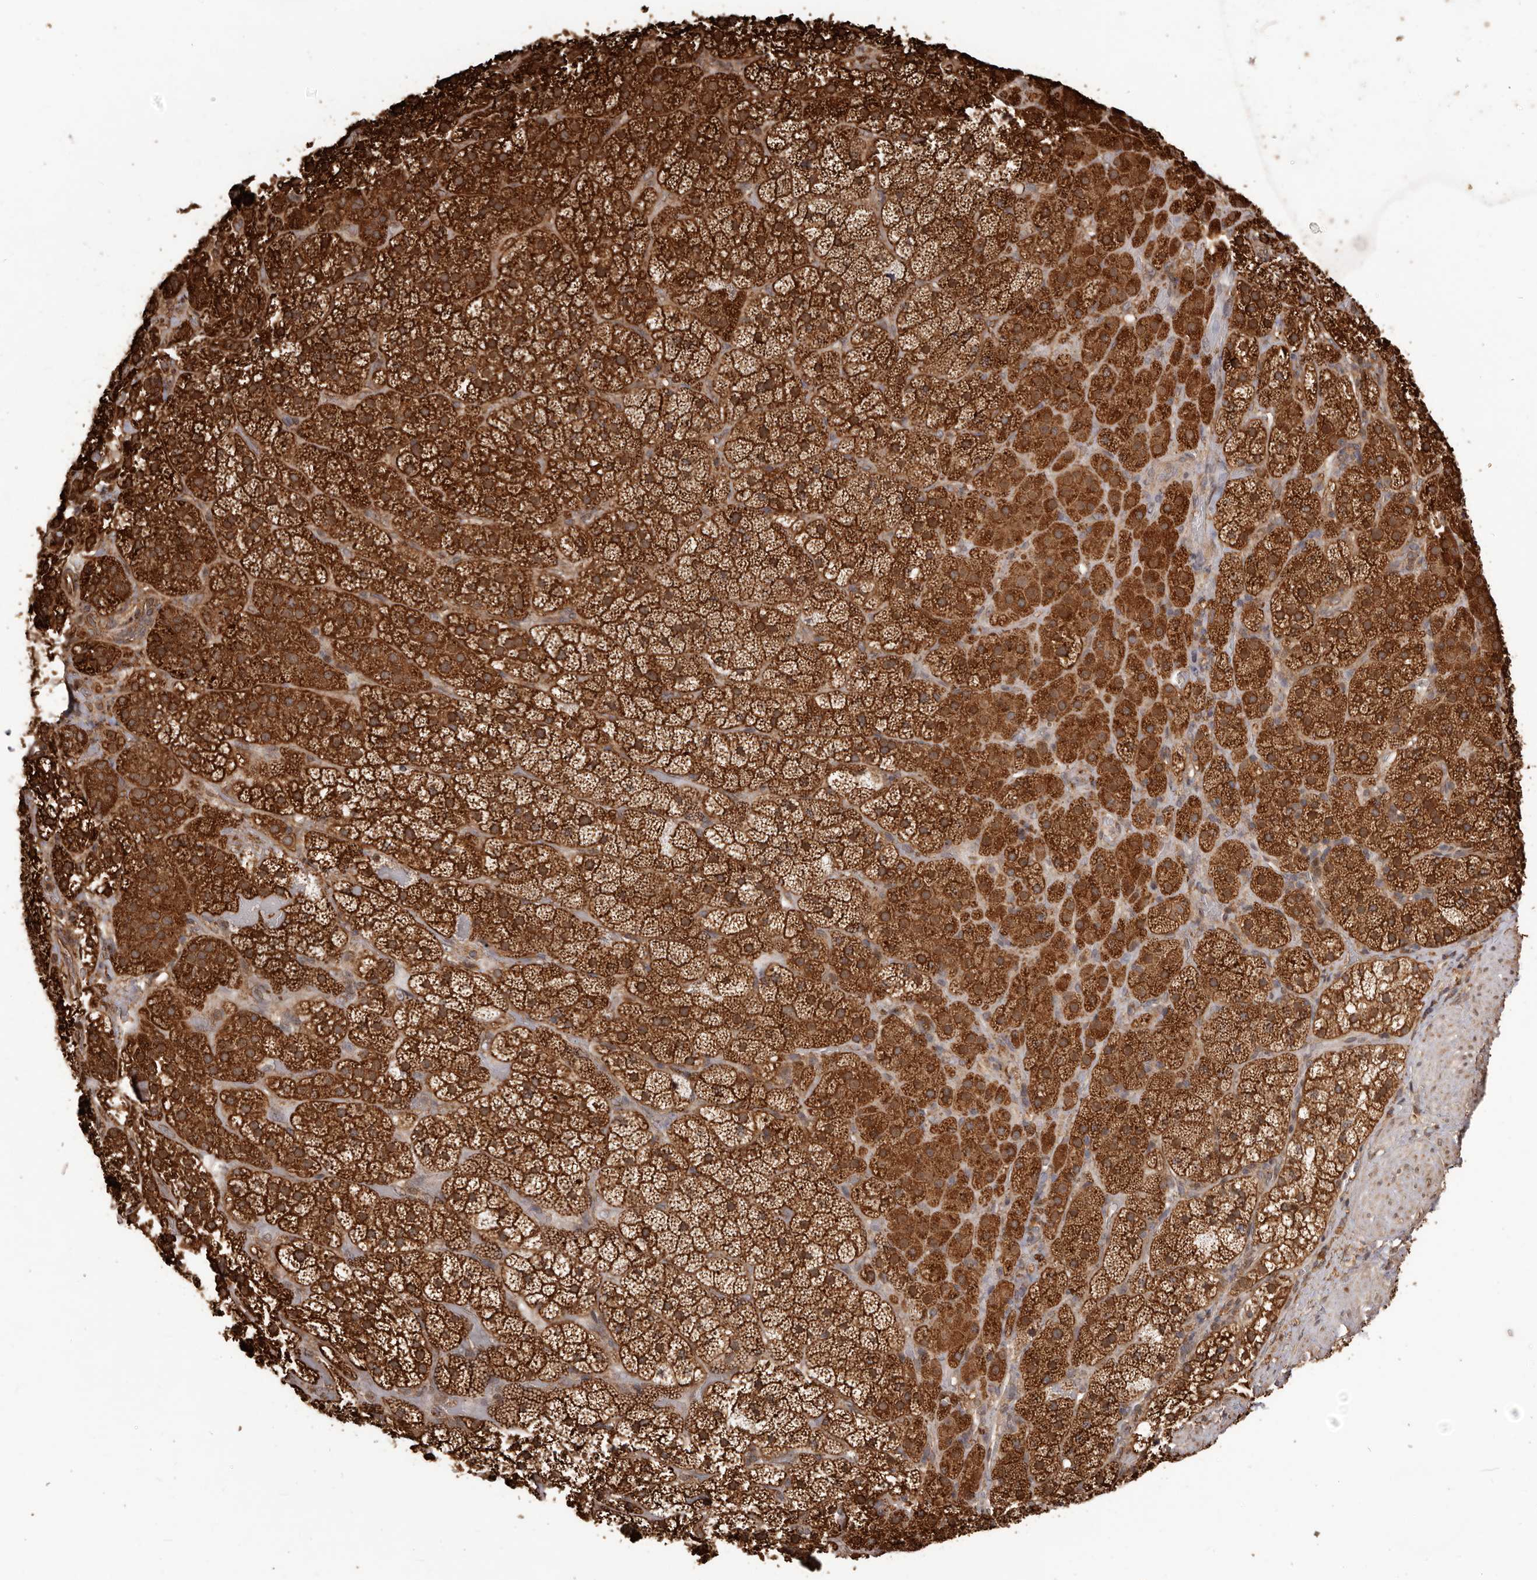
{"staining": {"intensity": "strong", "quantity": ">75%", "location": "cytoplasmic/membranous"}, "tissue": "adrenal gland", "cell_type": "Glandular cells", "image_type": "normal", "snomed": [{"axis": "morphology", "description": "Normal tissue, NOS"}, {"axis": "topography", "description": "Adrenal gland"}], "caption": "Glandular cells exhibit strong cytoplasmic/membranous expression in approximately >75% of cells in unremarkable adrenal gland. The staining is performed using DAB (3,3'-diaminobenzidine) brown chromogen to label protein expression. The nuclei are counter-stained blue using hematoxylin.", "gene": "MTO1", "patient": {"sex": "male", "age": 57}}